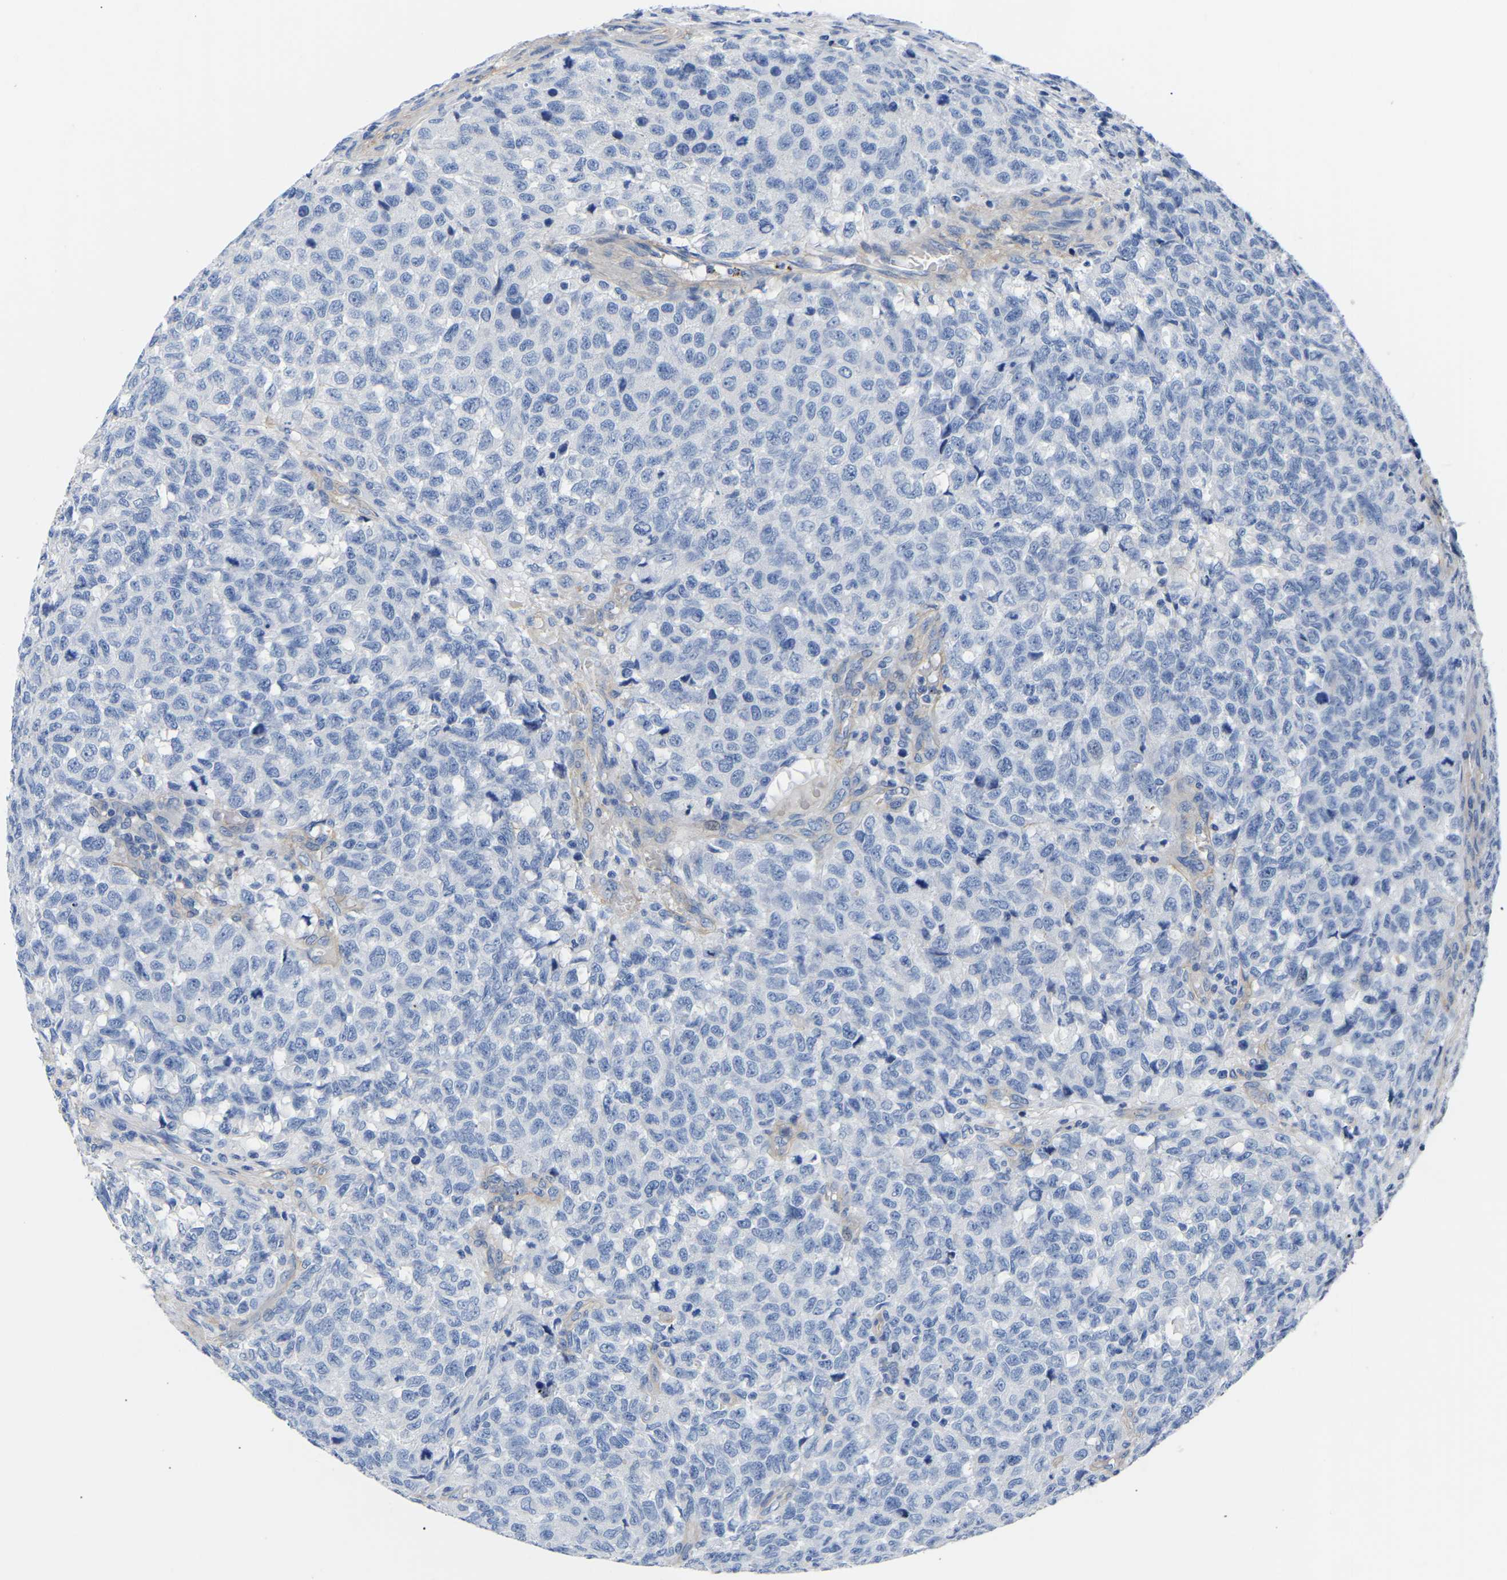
{"staining": {"intensity": "negative", "quantity": "none", "location": "none"}, "tissue": "testis cancer", "cell_type": "Tumor cells", "image_type": "cancer", "snomed": [{"axis": "morphology", "description": "Seminoma, NOS"}, {"axis": "topography", "description": "Testis"}], "caption": "Photomicrograph shows no protein expression in tumor cells of seminoma (testis) tissue.", "gene": "UPK3A", "patient": {"sex": "male", "age": 59}}